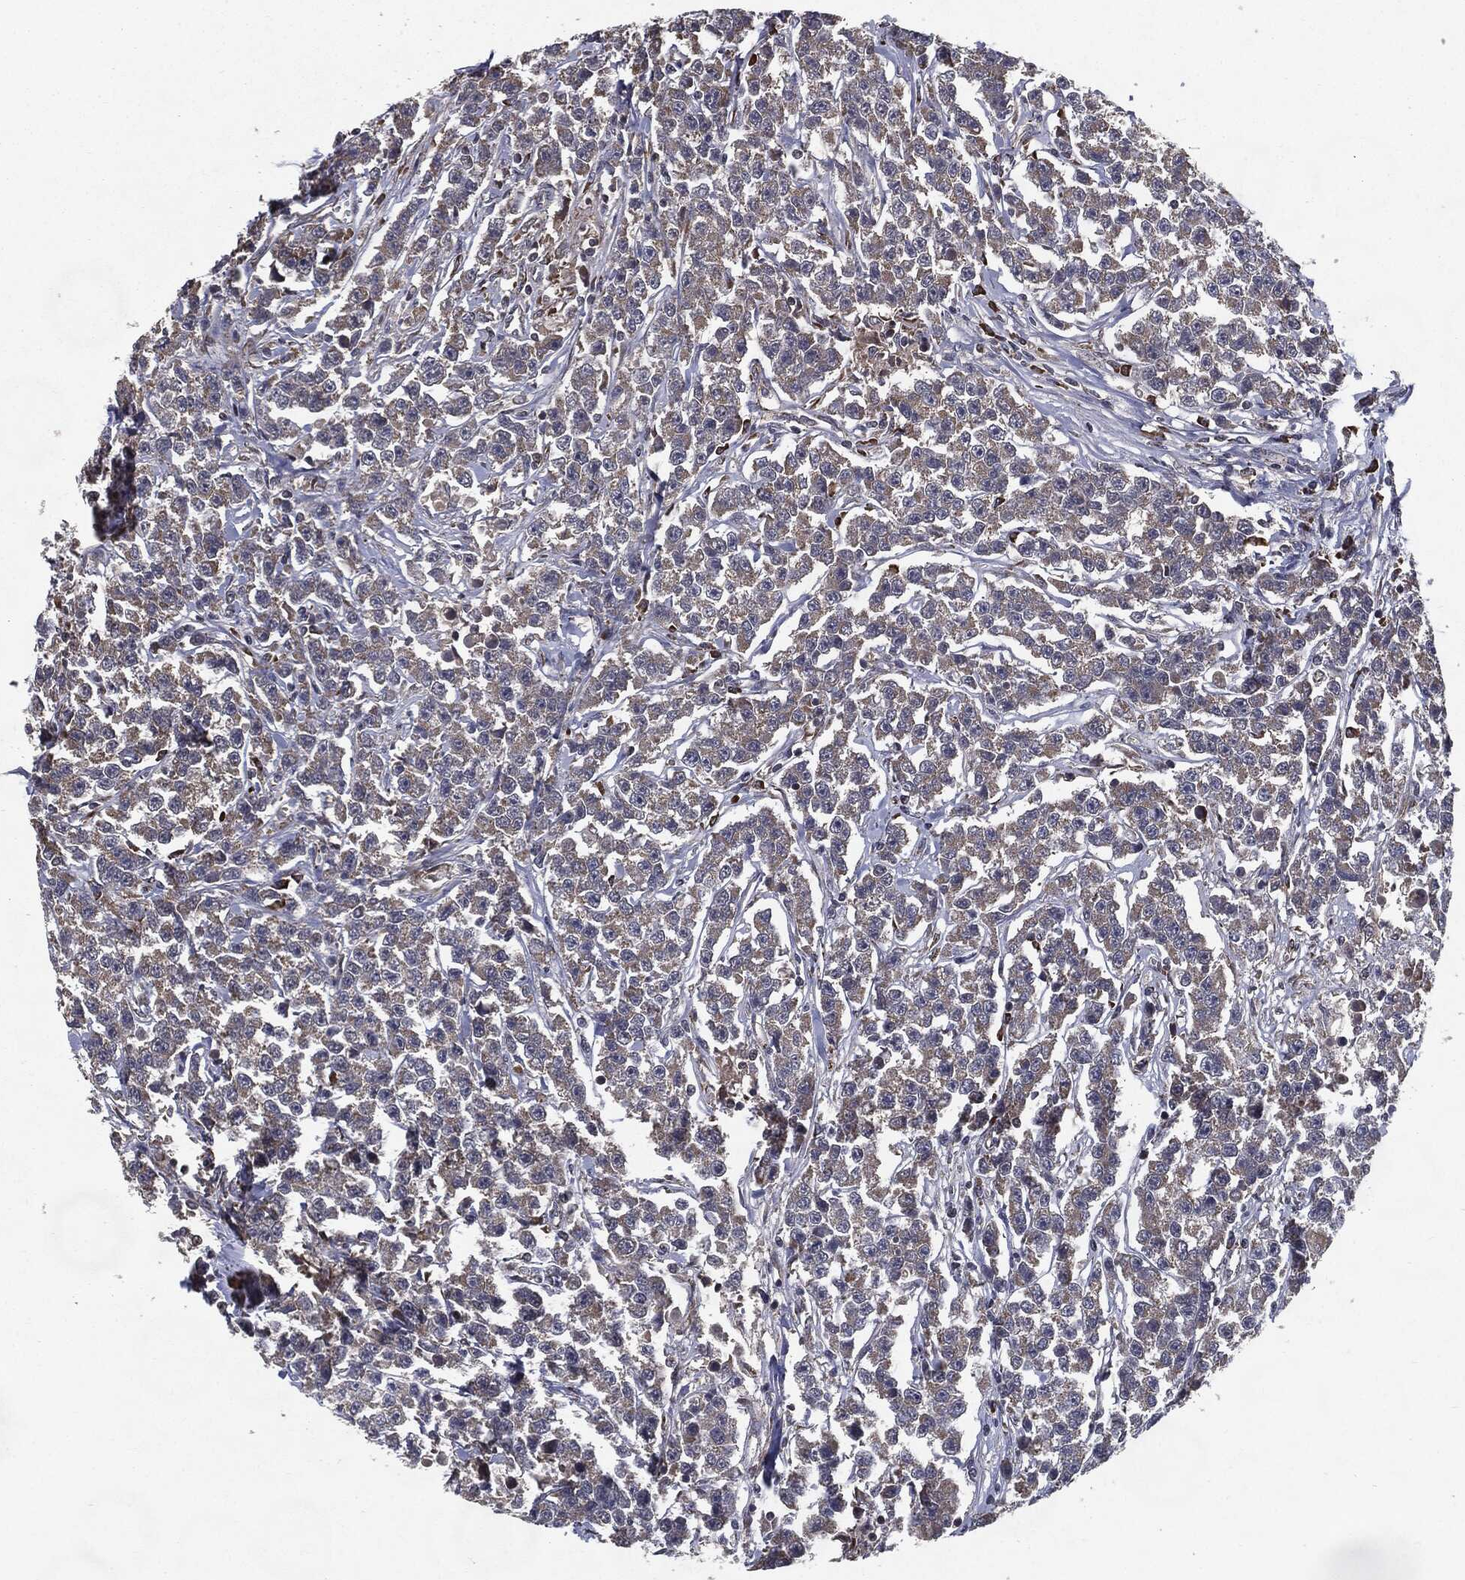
{"staining": {"intensity": "weak", "quantity": "25%-75%", "location": "cytoplasmic/membranous"}, "tissue": "testis cancer", "cell_type": "Tumor cells", "image_type": "cancer", "snomed": [{"axis": "morphology", "description": "Seminoma, NOS"}, {"axis": "topography", "description": "Testis"}], "caption": "Tumor cells demonstrate low levels of weak cytoplasmic/membranous expression in about 25%-75% of cells in human testis seminoma.", "gene": "HDAC5", "patient": {"sex": "male", "age": 59}}